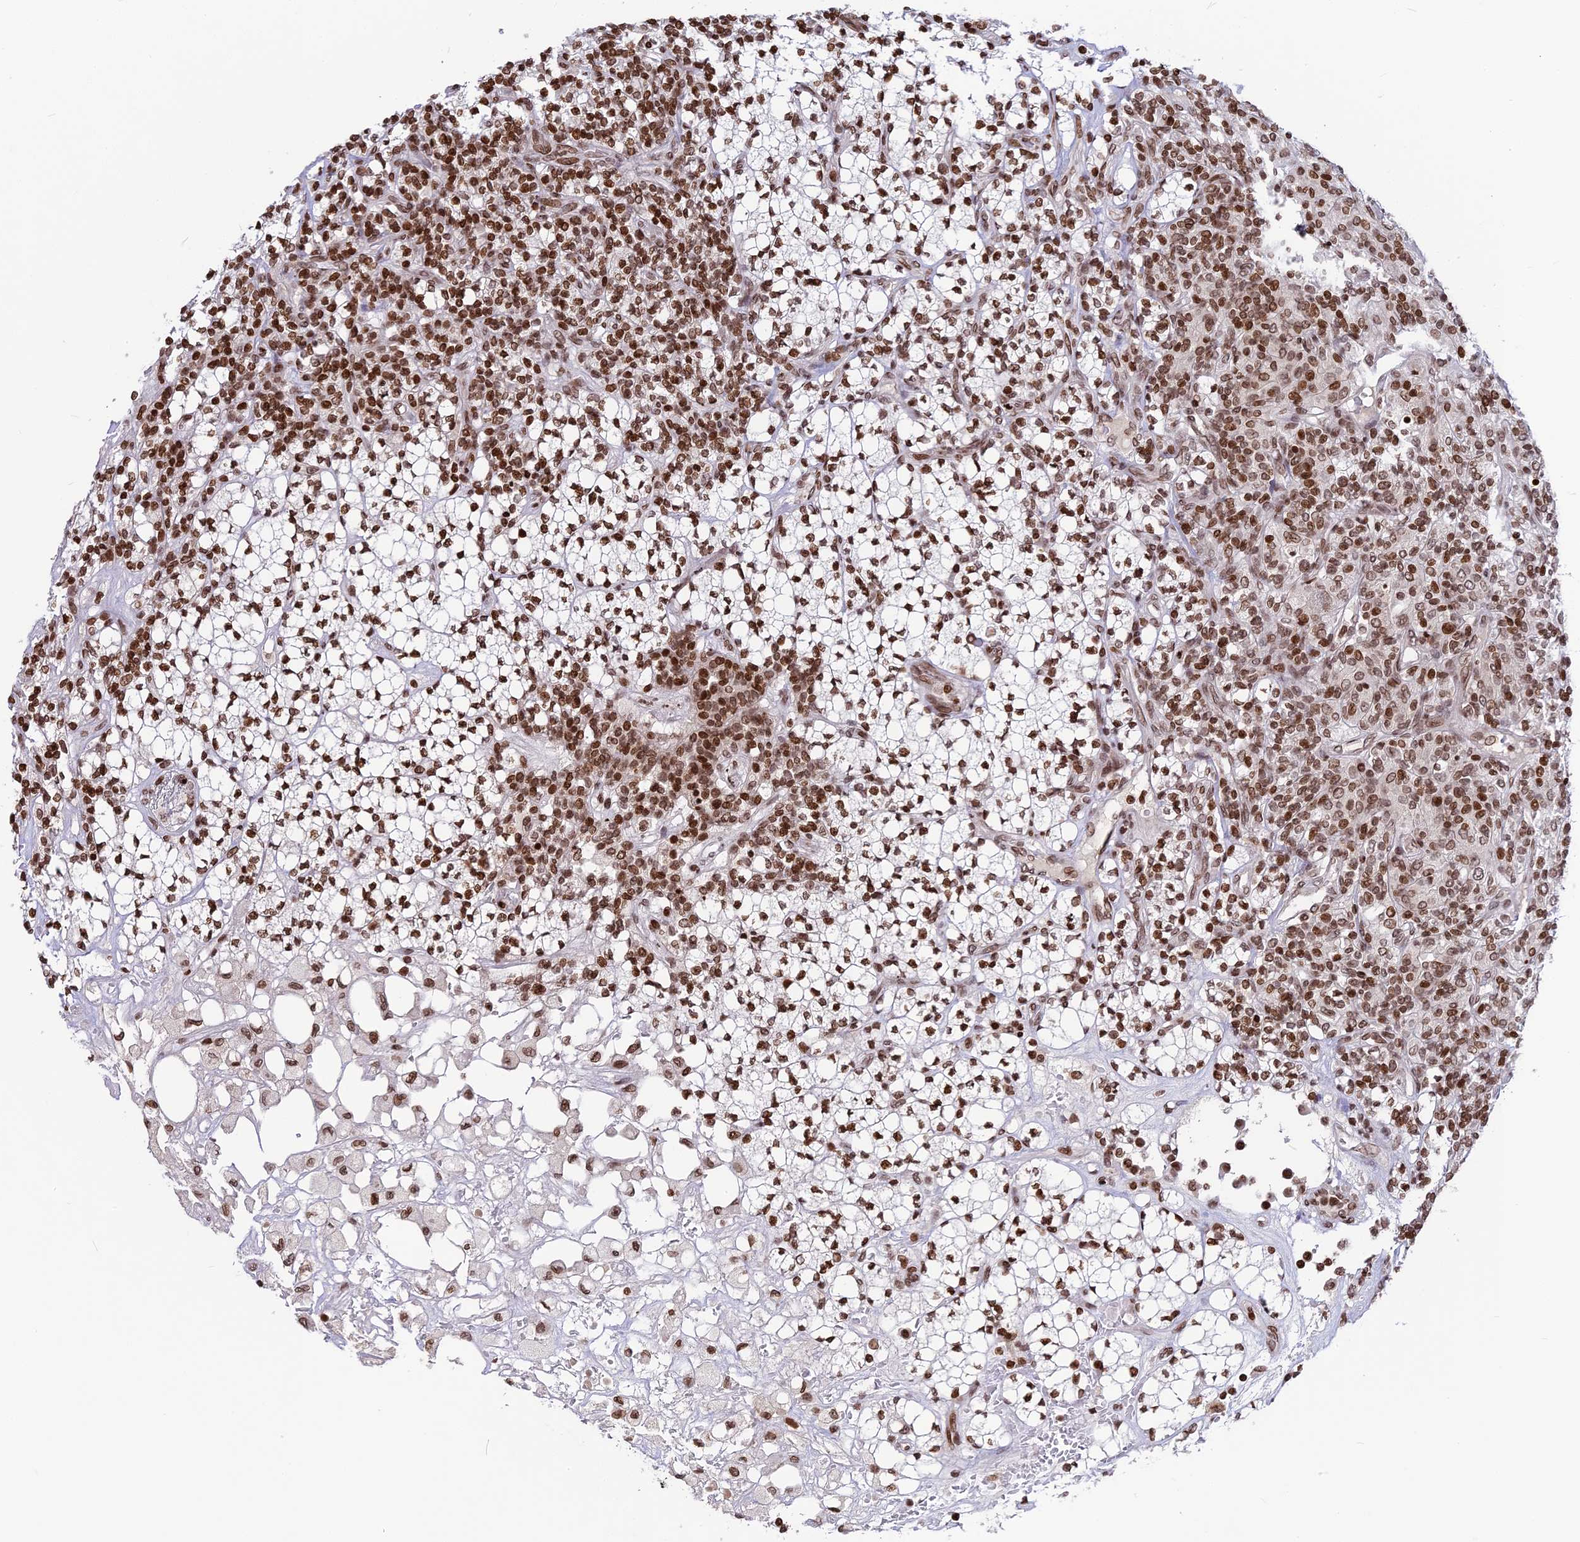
{"staining": {"intensity": "moderate", "quantity": ">75%", "location": "nuclear"}, "tissue": "renal cancer", "cell_type": "Tumor cells", "image_type": "cancer", "snomed": [{"axis": "morphology", "description": "Adenocarcinoma, NOS"}, {"axis": "topography", "description": "Kidney"}], "caption": "Moderate nuclear positivity for a protein is present in approximately >75% of tumor cells of adenocarcinoma (renal) using immunohistochemistry (IHC).", "gene": "TET2", "patient": {"sex": "male", "age": 77}}